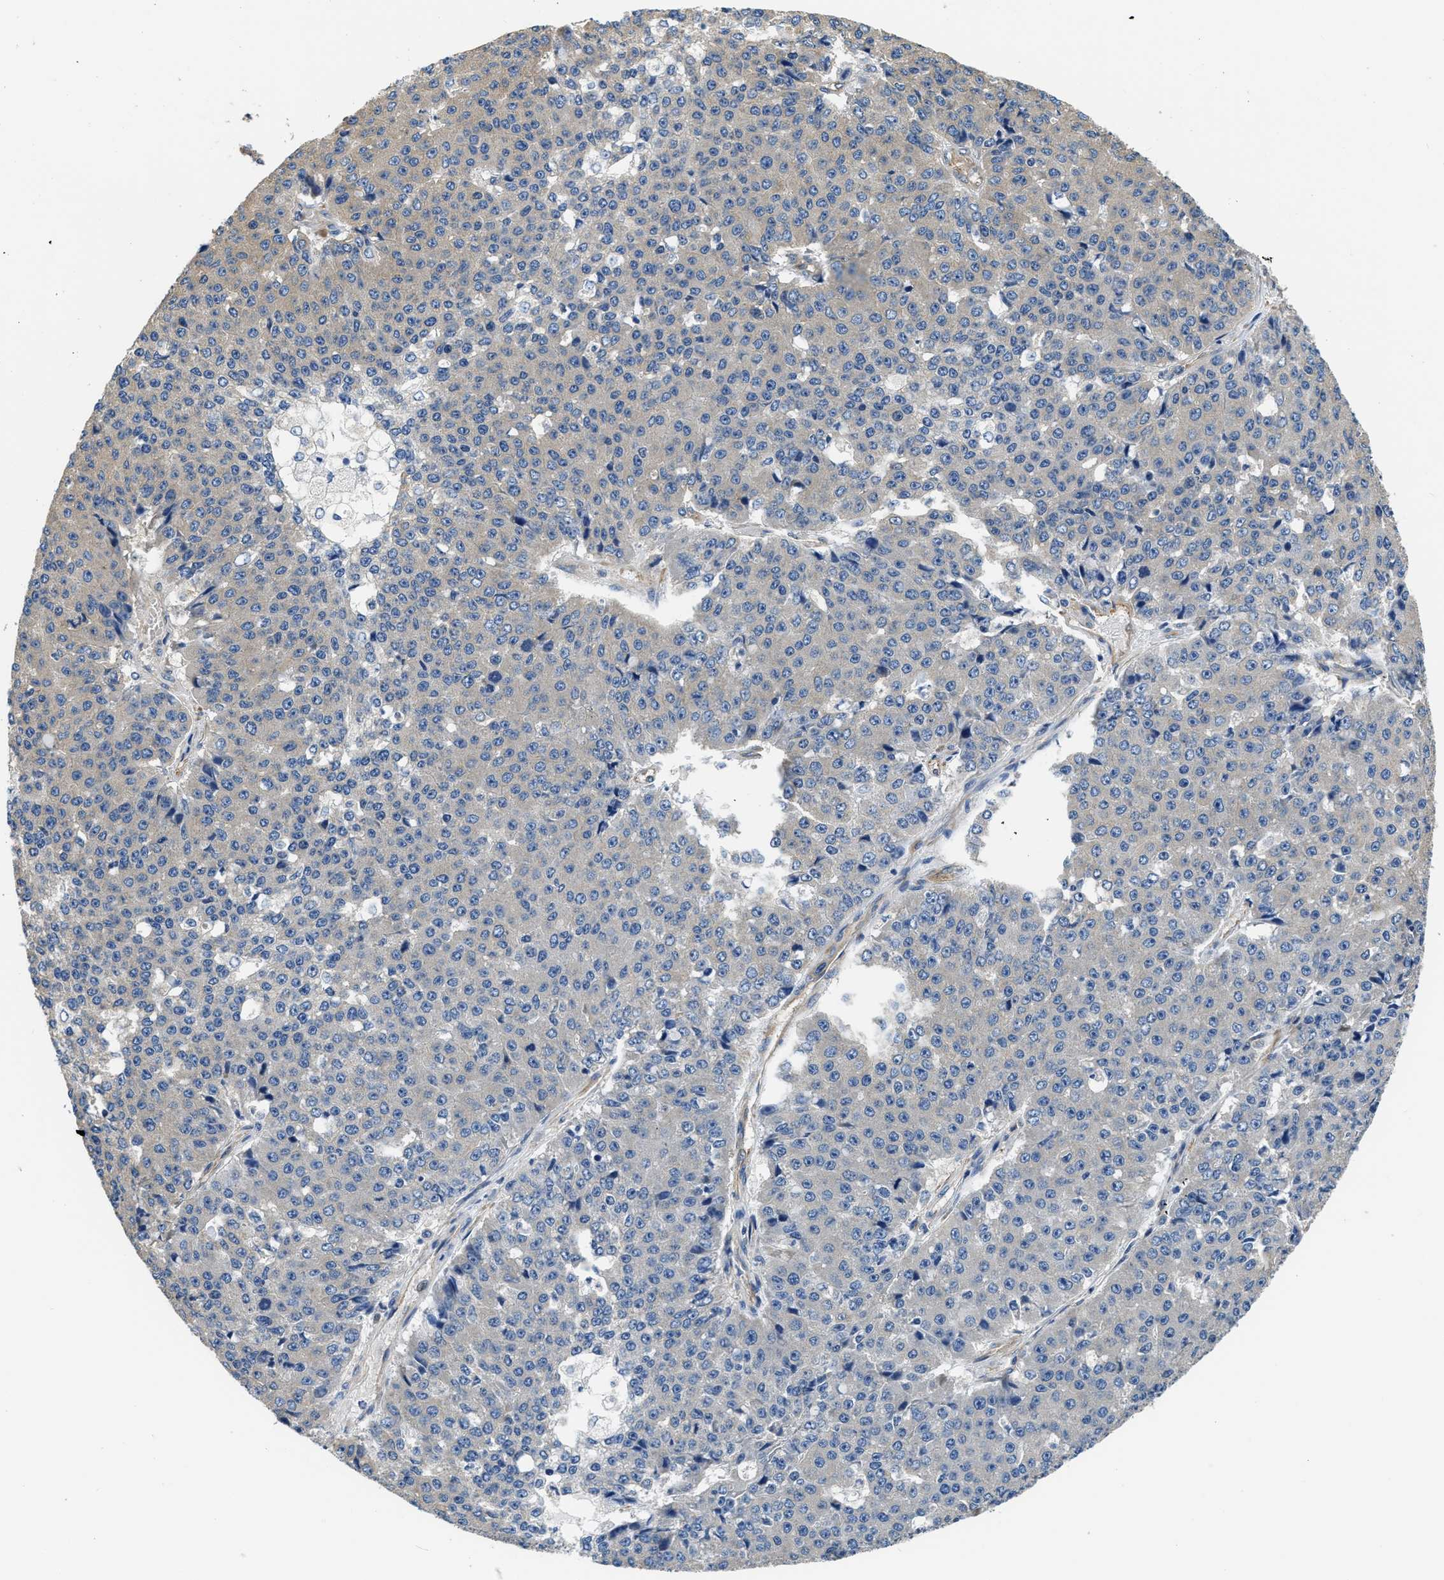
{"staining": {"intensity": "negative", "quantity": "none", "location": "none"}, "tissue": "pancreatic cancer", "cell_type": "Tumor cells", "image_type": "cancer", "snomed": [{"axis": "morphology", "description": "Adenocarcinoma, NOS"}, {"axis": "topography", "description": "Pancreas"}], "caption": "Tumor cells are negative for brown protein staining in adenocarcinoma (pancreatic). (DAB (3,3'-diaminobenzidine) immunohistochemistry with hematoxylin counter stain).", "gene": "CSDE1", "patient": {"sex": "male", "age": 50}}